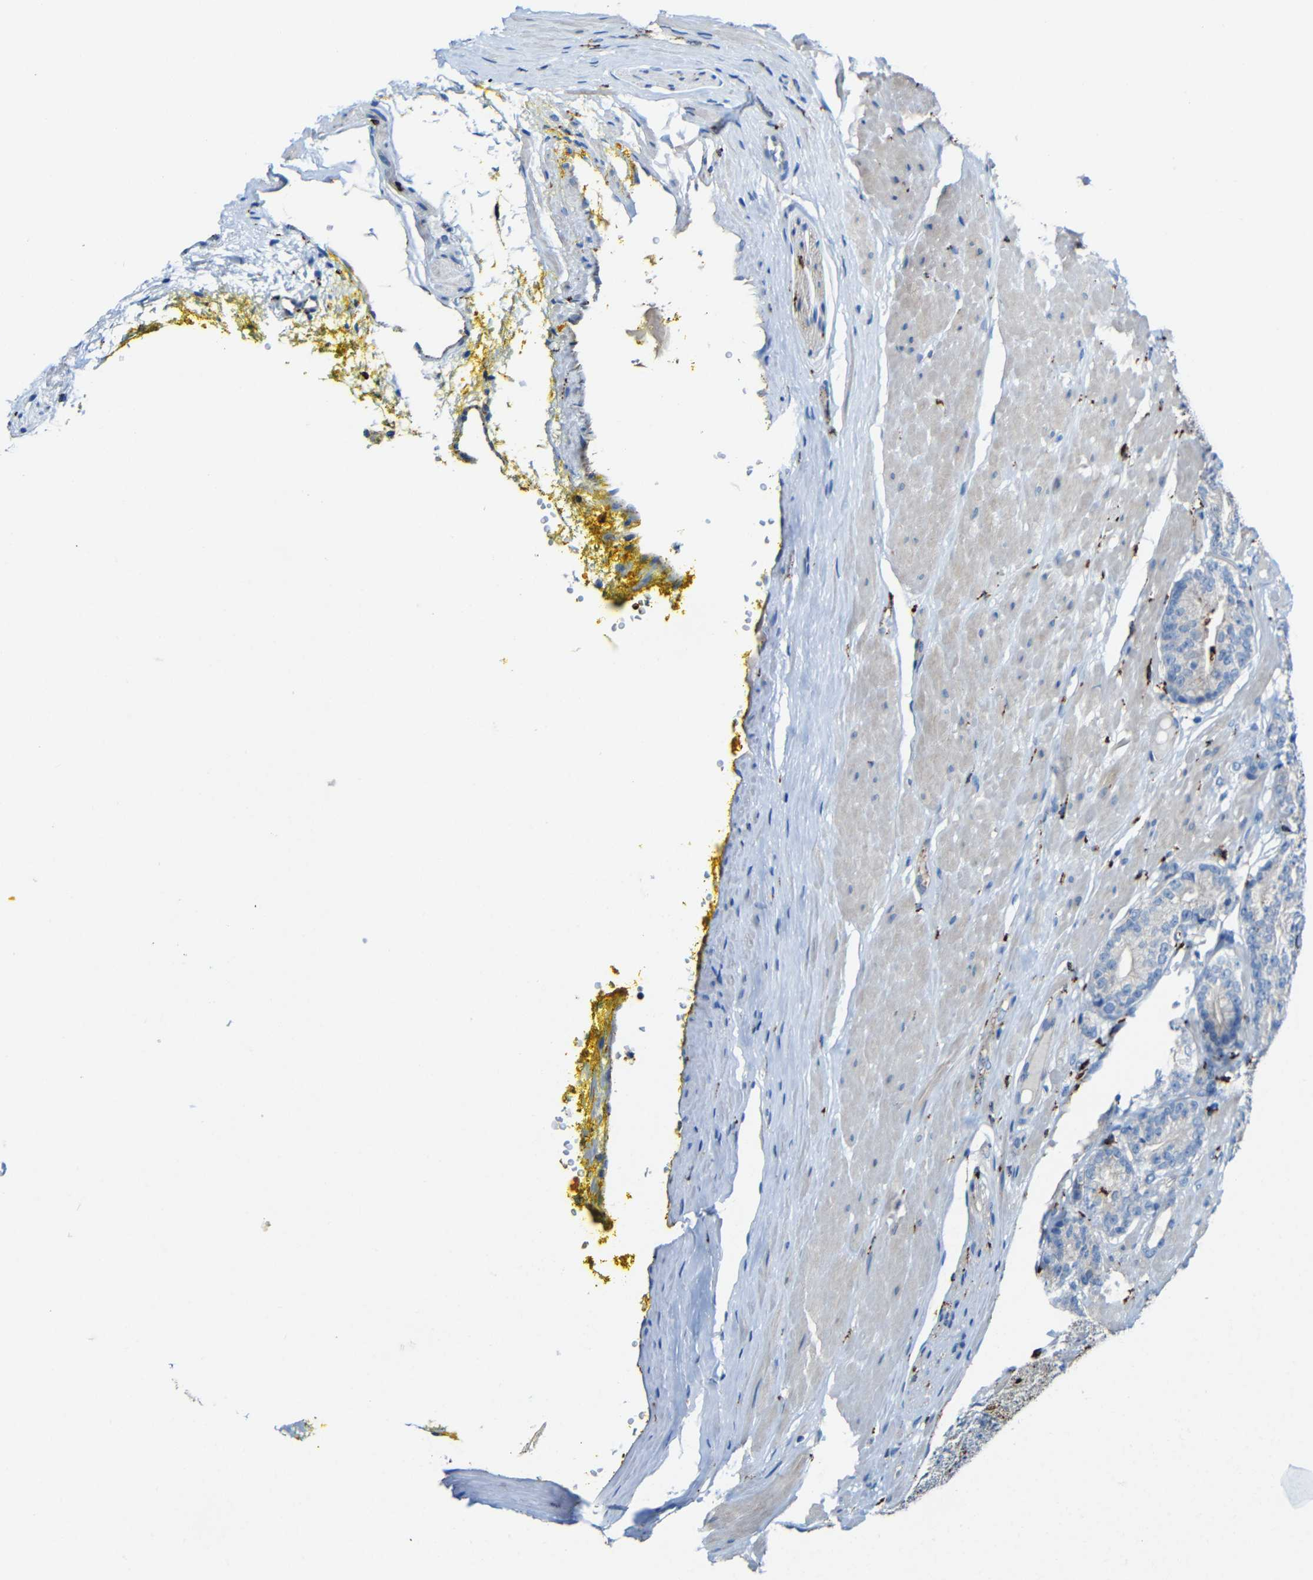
{"staining": {"intensity": "weak", "quantity": ">75%", "location": "cytoplasmic/membranous"}, "tissue": "prostate cancer", "cell_type": "Tumor cells", "image_type": "cancer", "snomed": [{"axis": "morphology", "description": "Adenocarcinoma, High grade"}, {"axis": "topography", "description": "Prostate"}], "caption": "Prostate high-grade adenocarcinoma stained with a protein marker demonstrates weak staining in tumor cells.", "gene": "HLA-DMA", "patient": {"sex": "male", "age": 61}}